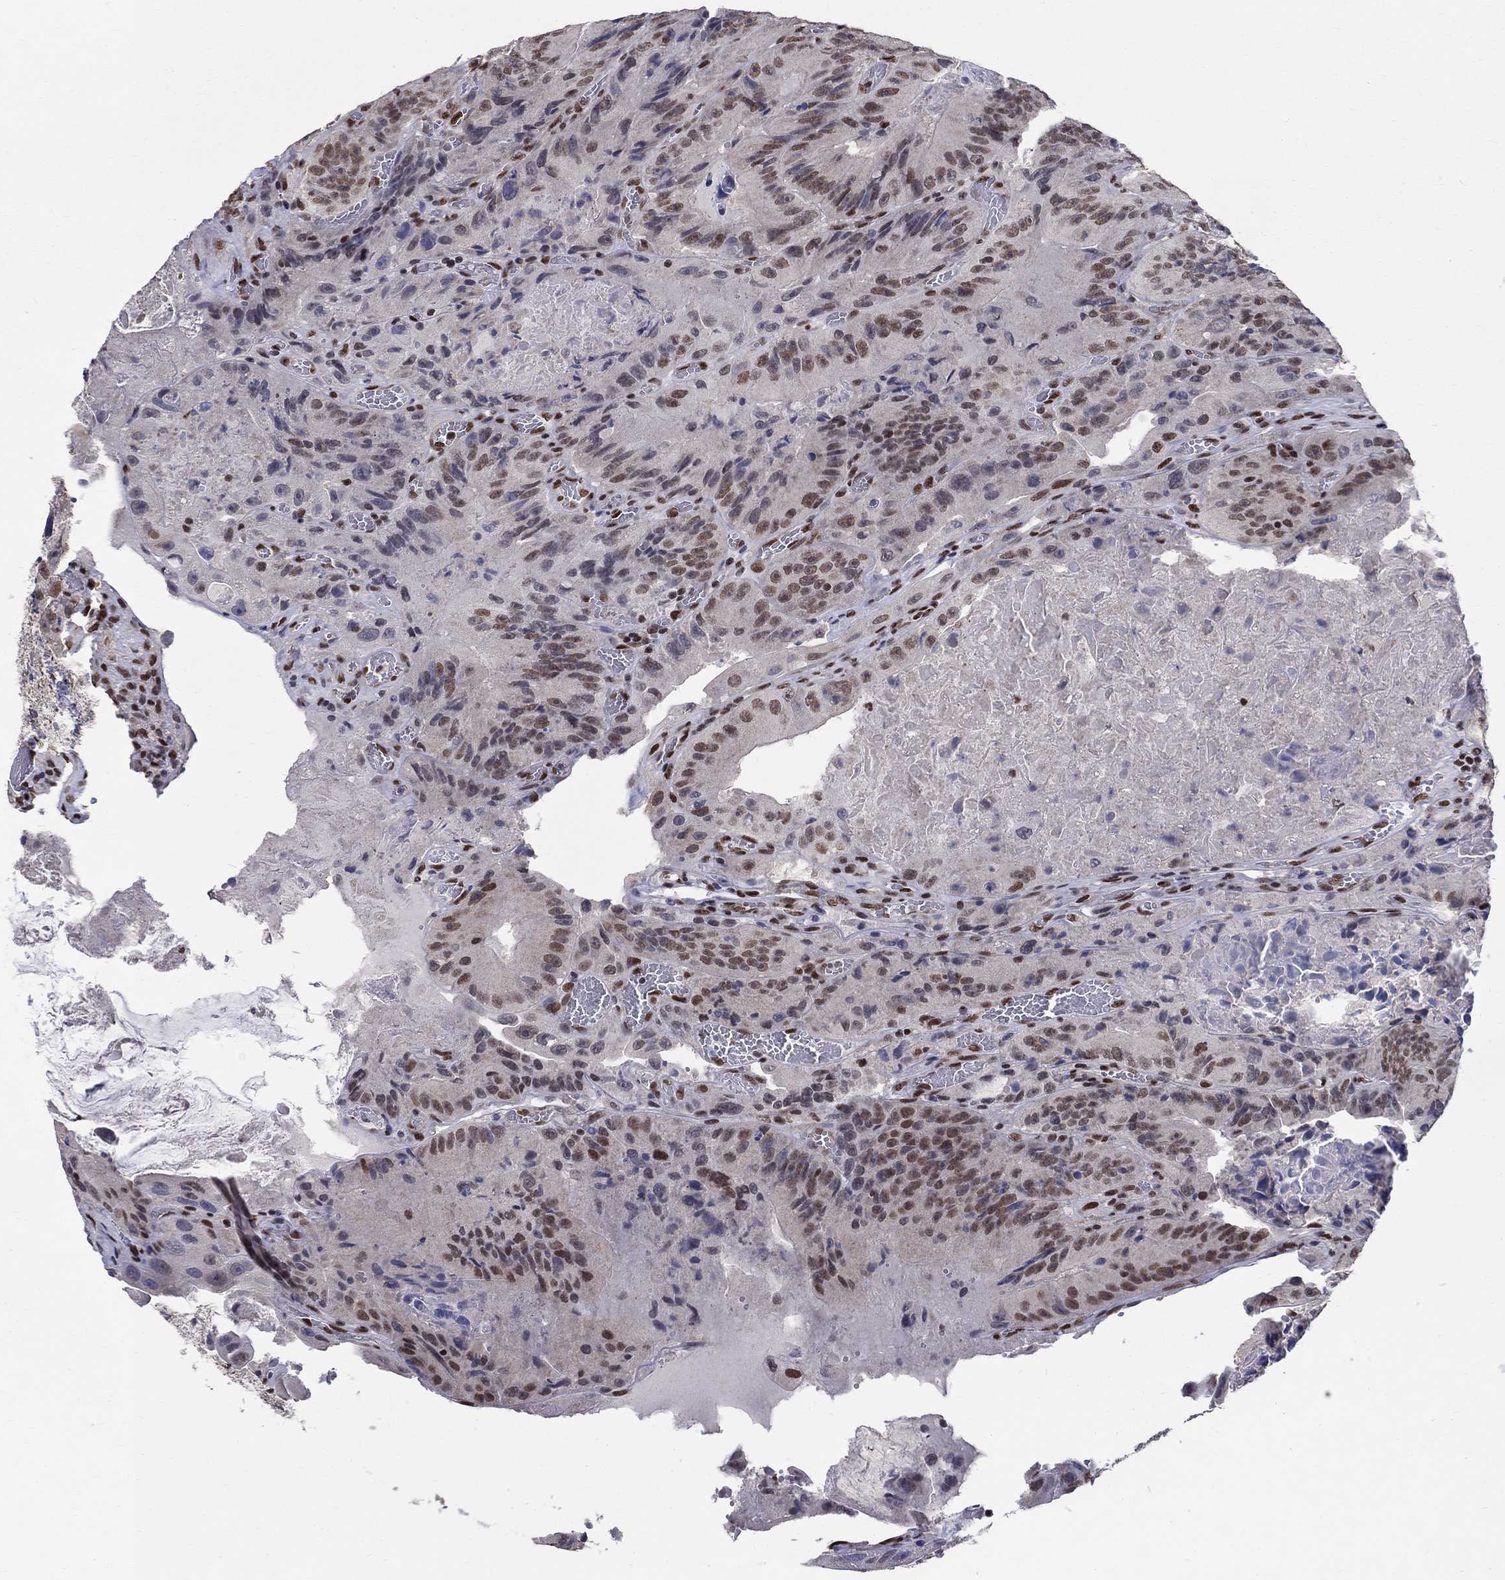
{"staining": {"intensity": "moderate", "quantity": "25%-75%", "location": "nuclear"}, "tissue": "colorectal cancer", "cell_type": "Tumor cells", "image_type": "cancer", "snomed": [{"axis": "morphology", "description": "Adenocarcinoma, NOS"}, {"axis": "topography", "description": "Colon"}], "caption": "Immunohistochemistry image of neoplastic tissue: colorectal adenocarcinoma stained using immunohistochemistry displays medium levels of moderate protein expression localized specifically in the nuclear of tumor cells, appearing as a nuclear brown color.", "gene": "FBXO16", "patient": {"sex": "female", "age": 86}}